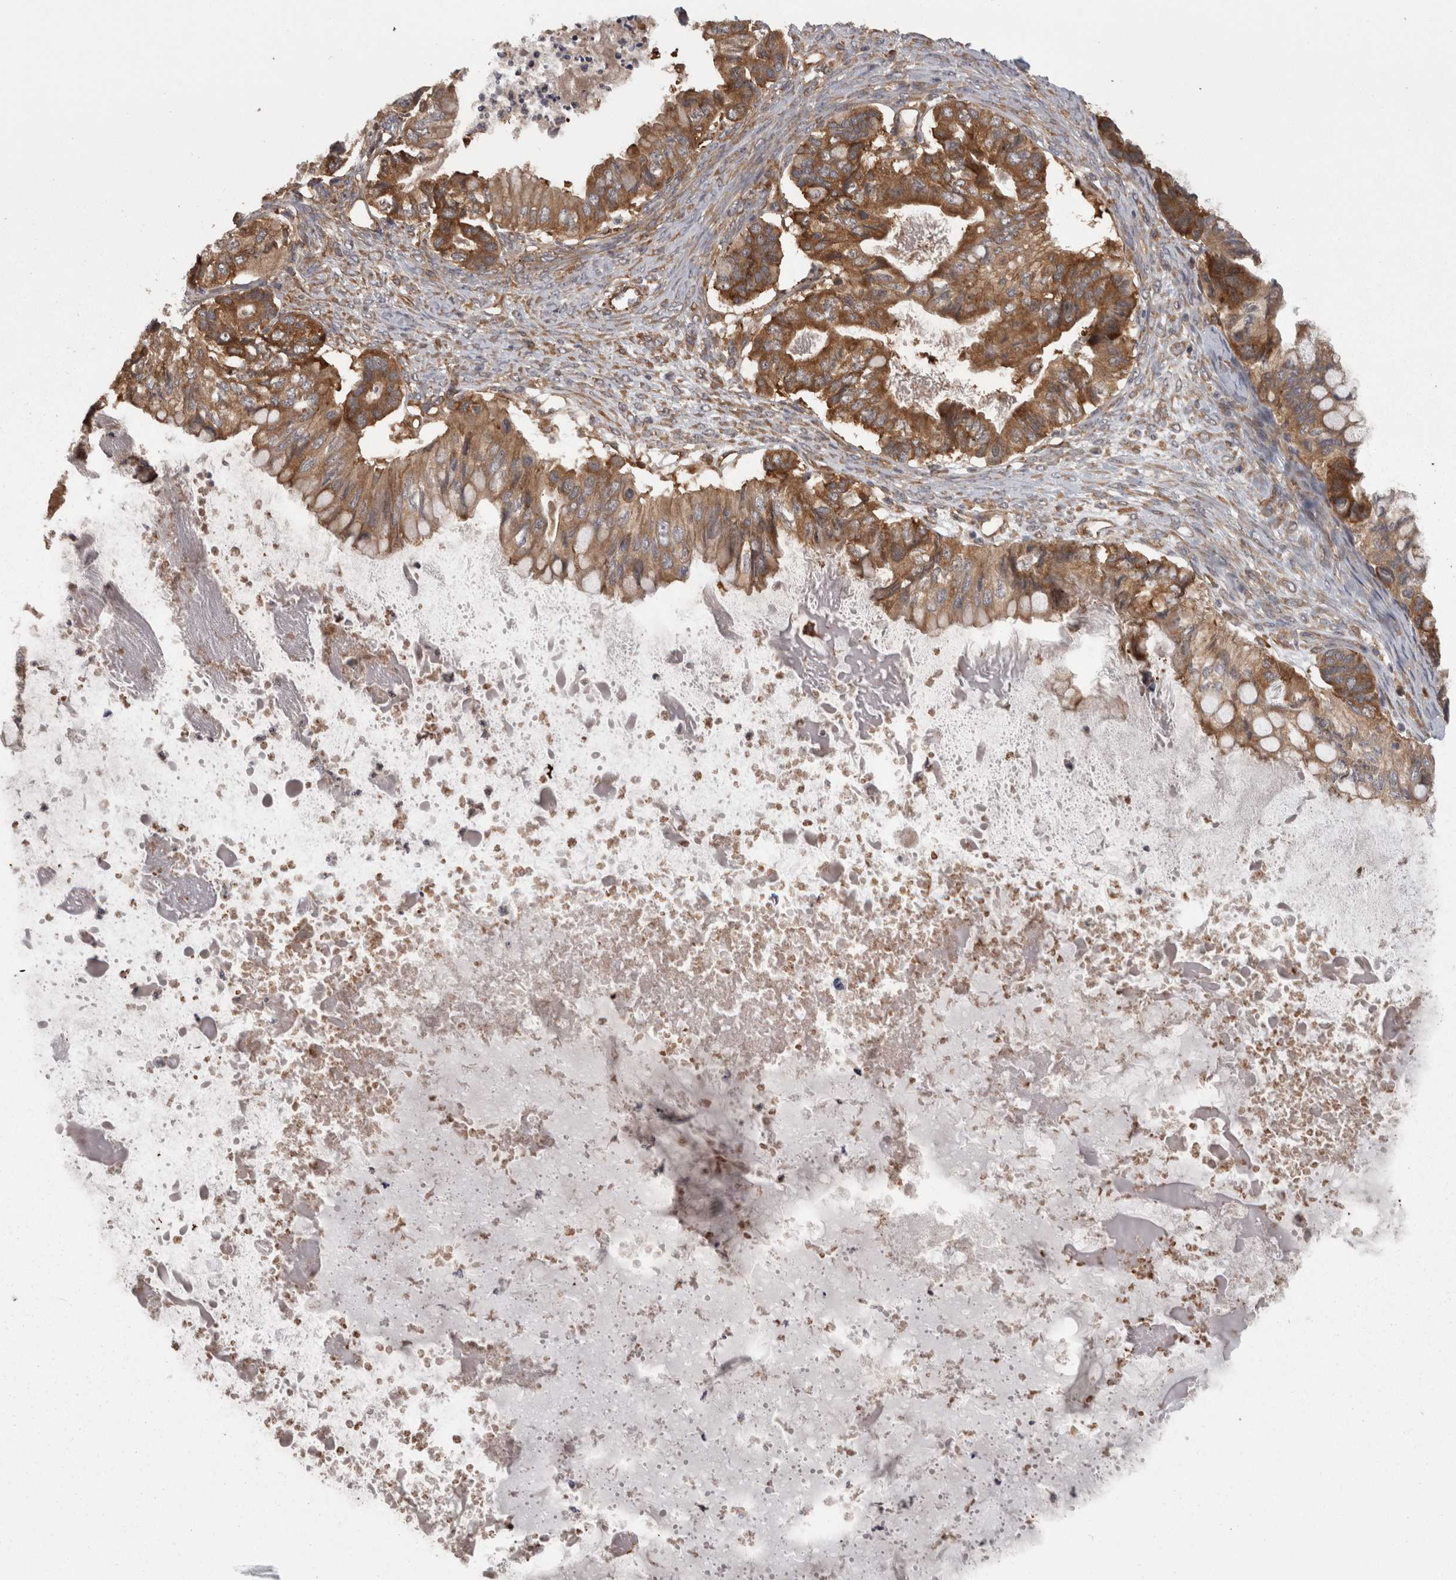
{"staining": {"intensity": "moderate", "quantity": ">75%", "location": "cytoplasmic/membranous"}, "tissue": "ovarian cancer", "cell_type": "Tumor cells", "image_type": "cancer", "snomed": [{"axis": "morphology", "description": "Cystadenocarcinoma, mucinous, NOS"}, {"axis": "topography", "description": "Ovary"}], "caption": "Moderate cytoplasmic/membranous positivity for a protein is identified in about >75% of tumor cells of ovarian cancer using IHC.", "gene": "SMCR8", "patient": {"sex": "female", "age": 80}}